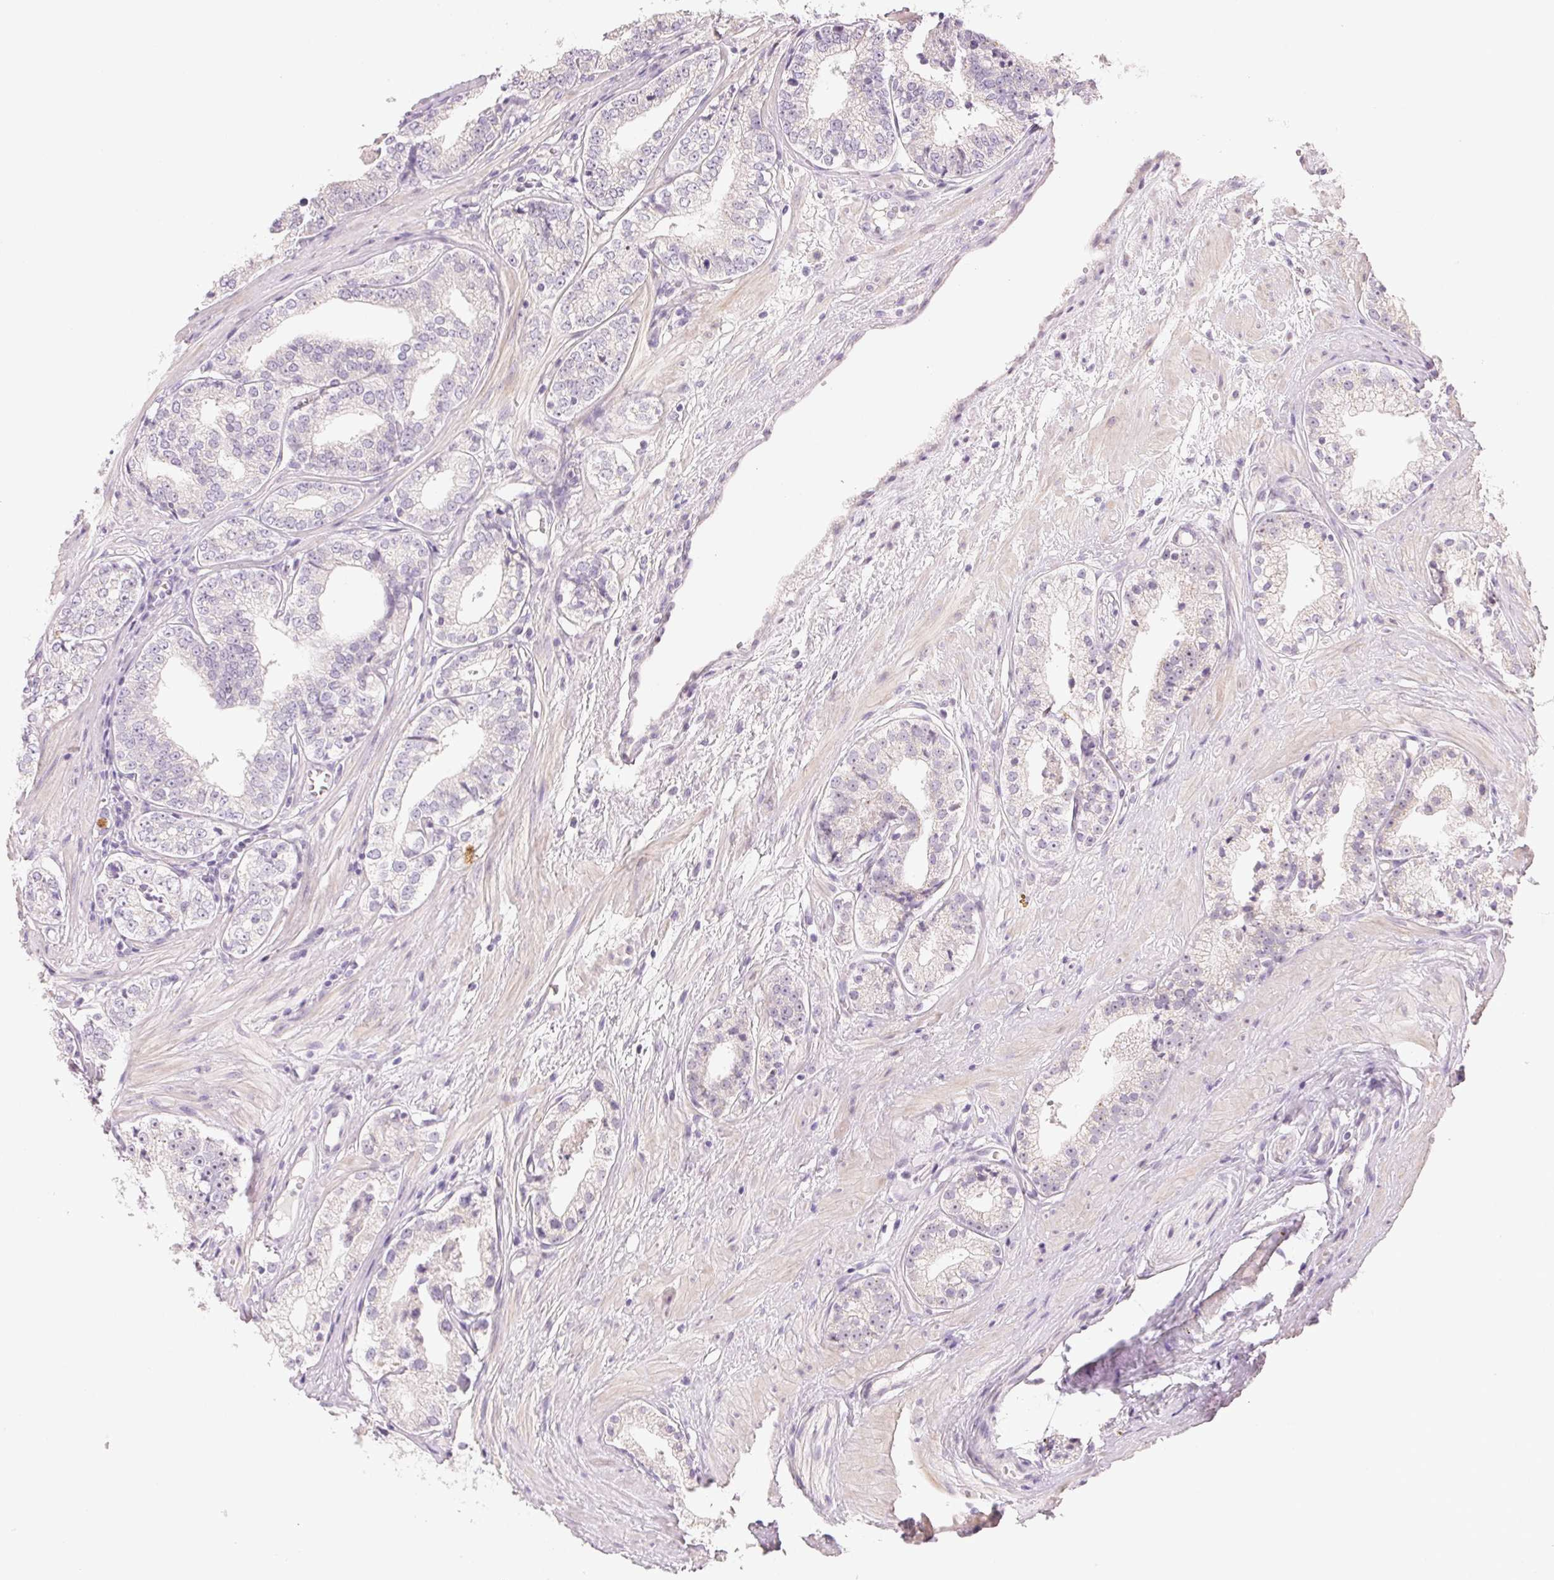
{"staining": {"intensity": "negative", "quantity": "none", "location": "none"}, "tissue": "prostate cancer", "cell_type": "Tumor cells", "image_type": "cancer", "snomed": [{"axis": "morphology", "description": "Adenocarcinoma, Low grade"}, {"axis": "topography", "description": "Prostate"}], "caption": "This is an immunohistochemistry micrograph of human prostate cancer (low-grade adenocarcinoma). There is no staining in tumor cells.", "gene": "MYBL1", "patient": {"sex": "male", "age": 60}}